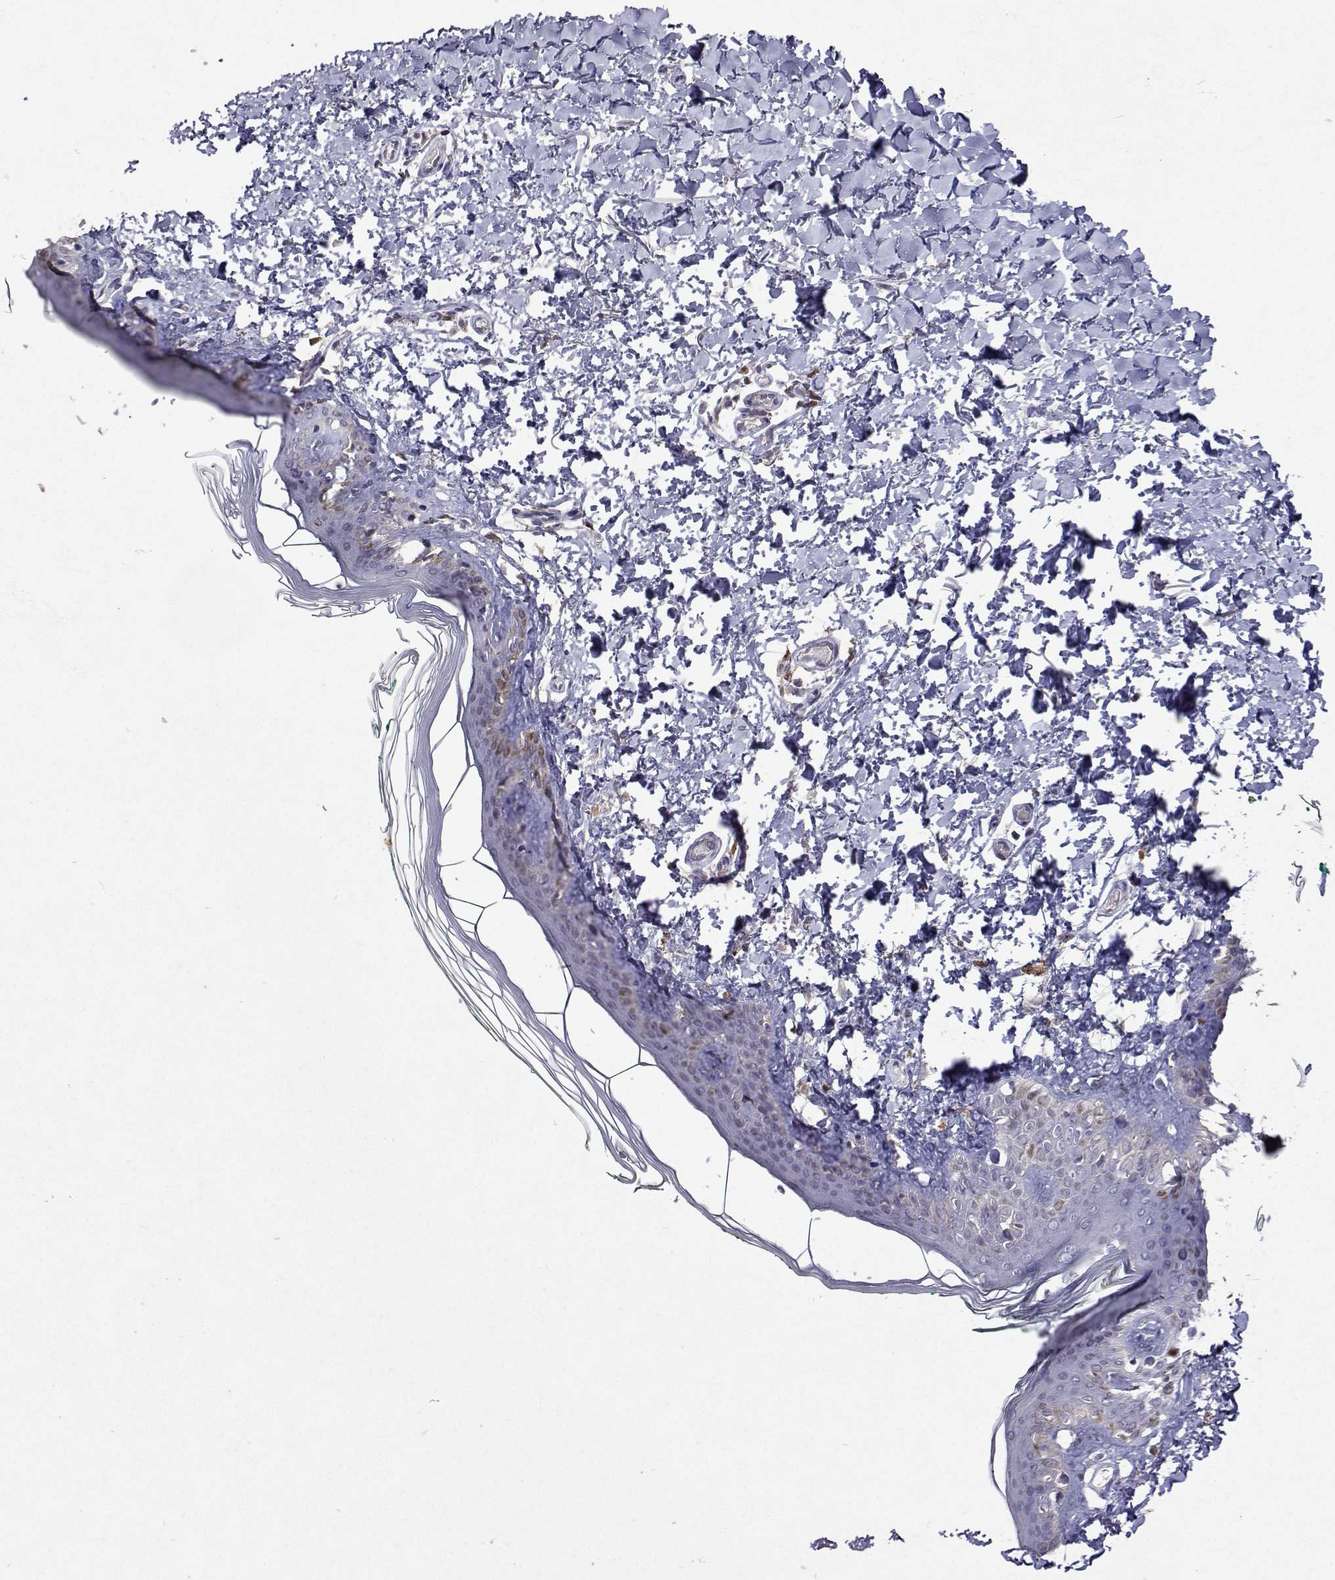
{"staining": {"intensity": "negative", "quantity": "none", "location": "none"}, "tissue": "skin", "cell_type": "Fibroblasts", "image_type": "normal", "snomed": [{"axis": "morphology", "description": "Normal tissue, NOS"}, {"axis": "topography", "description": "Skin"}, {"axis": "topography", "description": "Peripheral nerve tissue"}], "caption": "IHC photomicrograph of unremarkable skin: human skin stained with DAB (3,3'-diaminobenzidine) exhibits no significant protein positivity in fibroblasts. The staining was performed using DAB to visualize the protein expression in brown, while the nuclei were stained in blue with hematoxylin (Magnification: 20x).", "gene": "APAF1", "patient": {"sex": "female", "age": 45}}